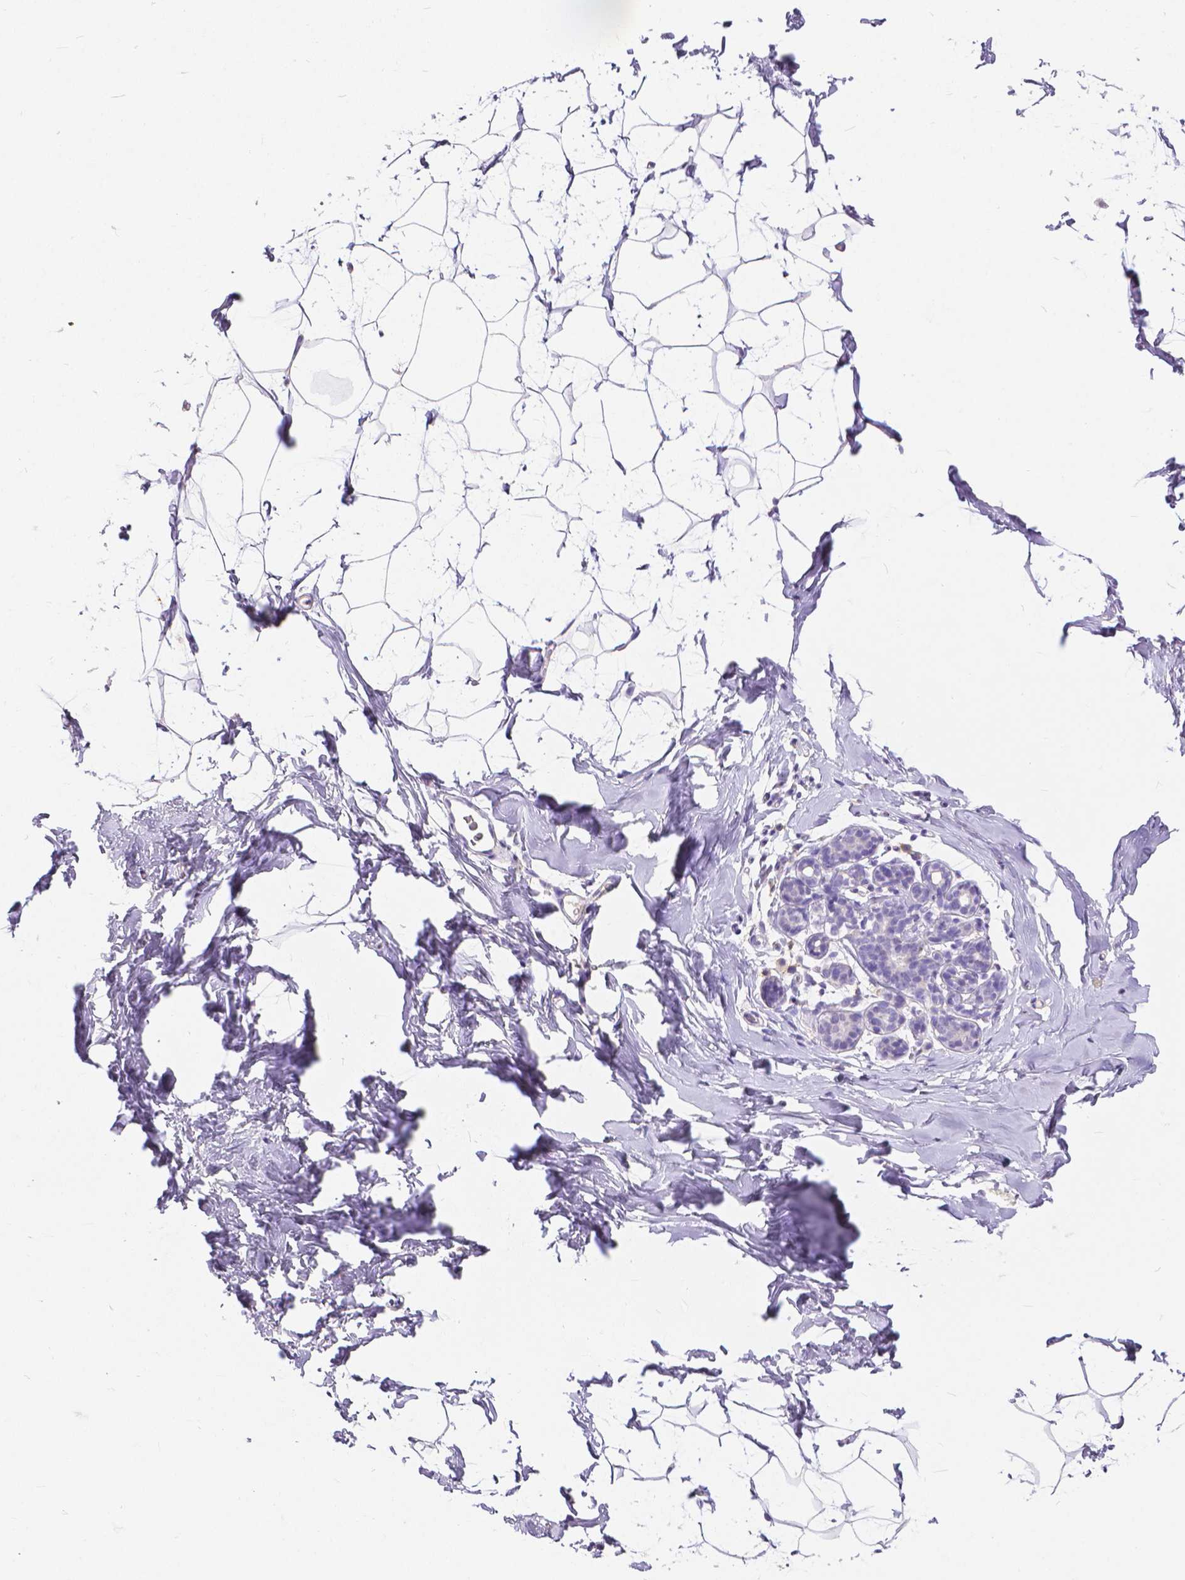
{"staining": {"intensity": "negative", "quantity": "none", "location": "none"}, "tissue": "breast", "cell_type": "Adipocytes", "image_type": "normal", "snomed": [{"axis": "morphology", "description": "Normal tissue, NOS"}, {"axis": "topography", "description": "Breast"}], "caption": "DAB immunohistochemical staining of unremarkable human breast shows no significant expression in adipocytes.", "gene": "CD4", "patient": {"sex": "female", "age": 32}}